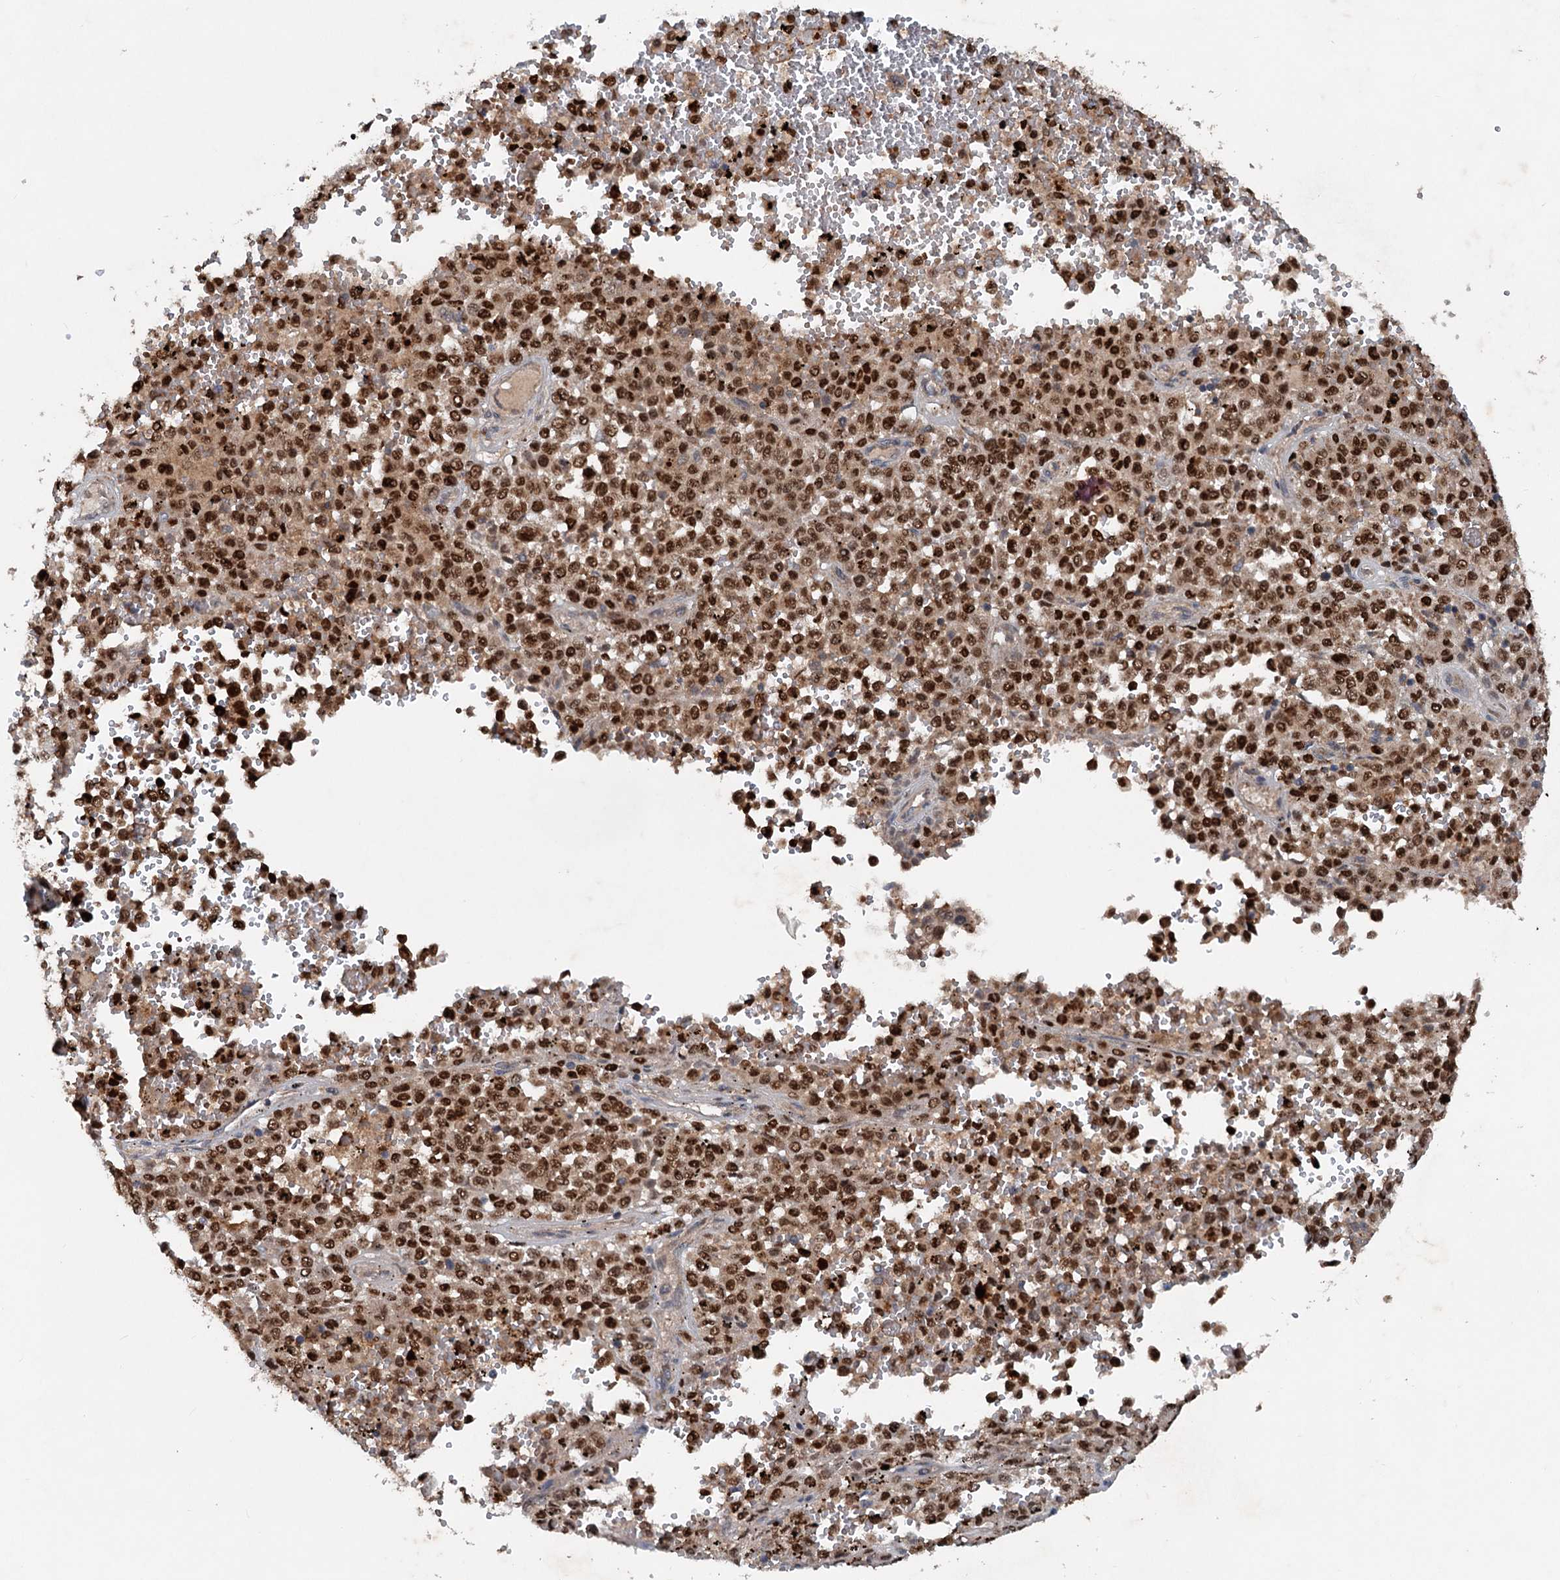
{"staining": {"intensity": "strong", "quantity": ">75%", "location": "nuclear"}, "tissue": "melanoma", "cell_type": "Tumor cells", "image_type": "cancer", "snomed": [{"axis": "morphology", "description": "Malignant melanoma, Metastatic site"}, {"axis": "topography", "description": "Pancreas"}], "caption": "This photomicrograph reveals melanoma stained with IHC to label a protein in brown. The nuclear of tumor cells show strong positivity for the protein. Nuclei are counter-stained blue.", "gene": "N4BP2L2", "patient": {"sex": "female", "age": 30}}